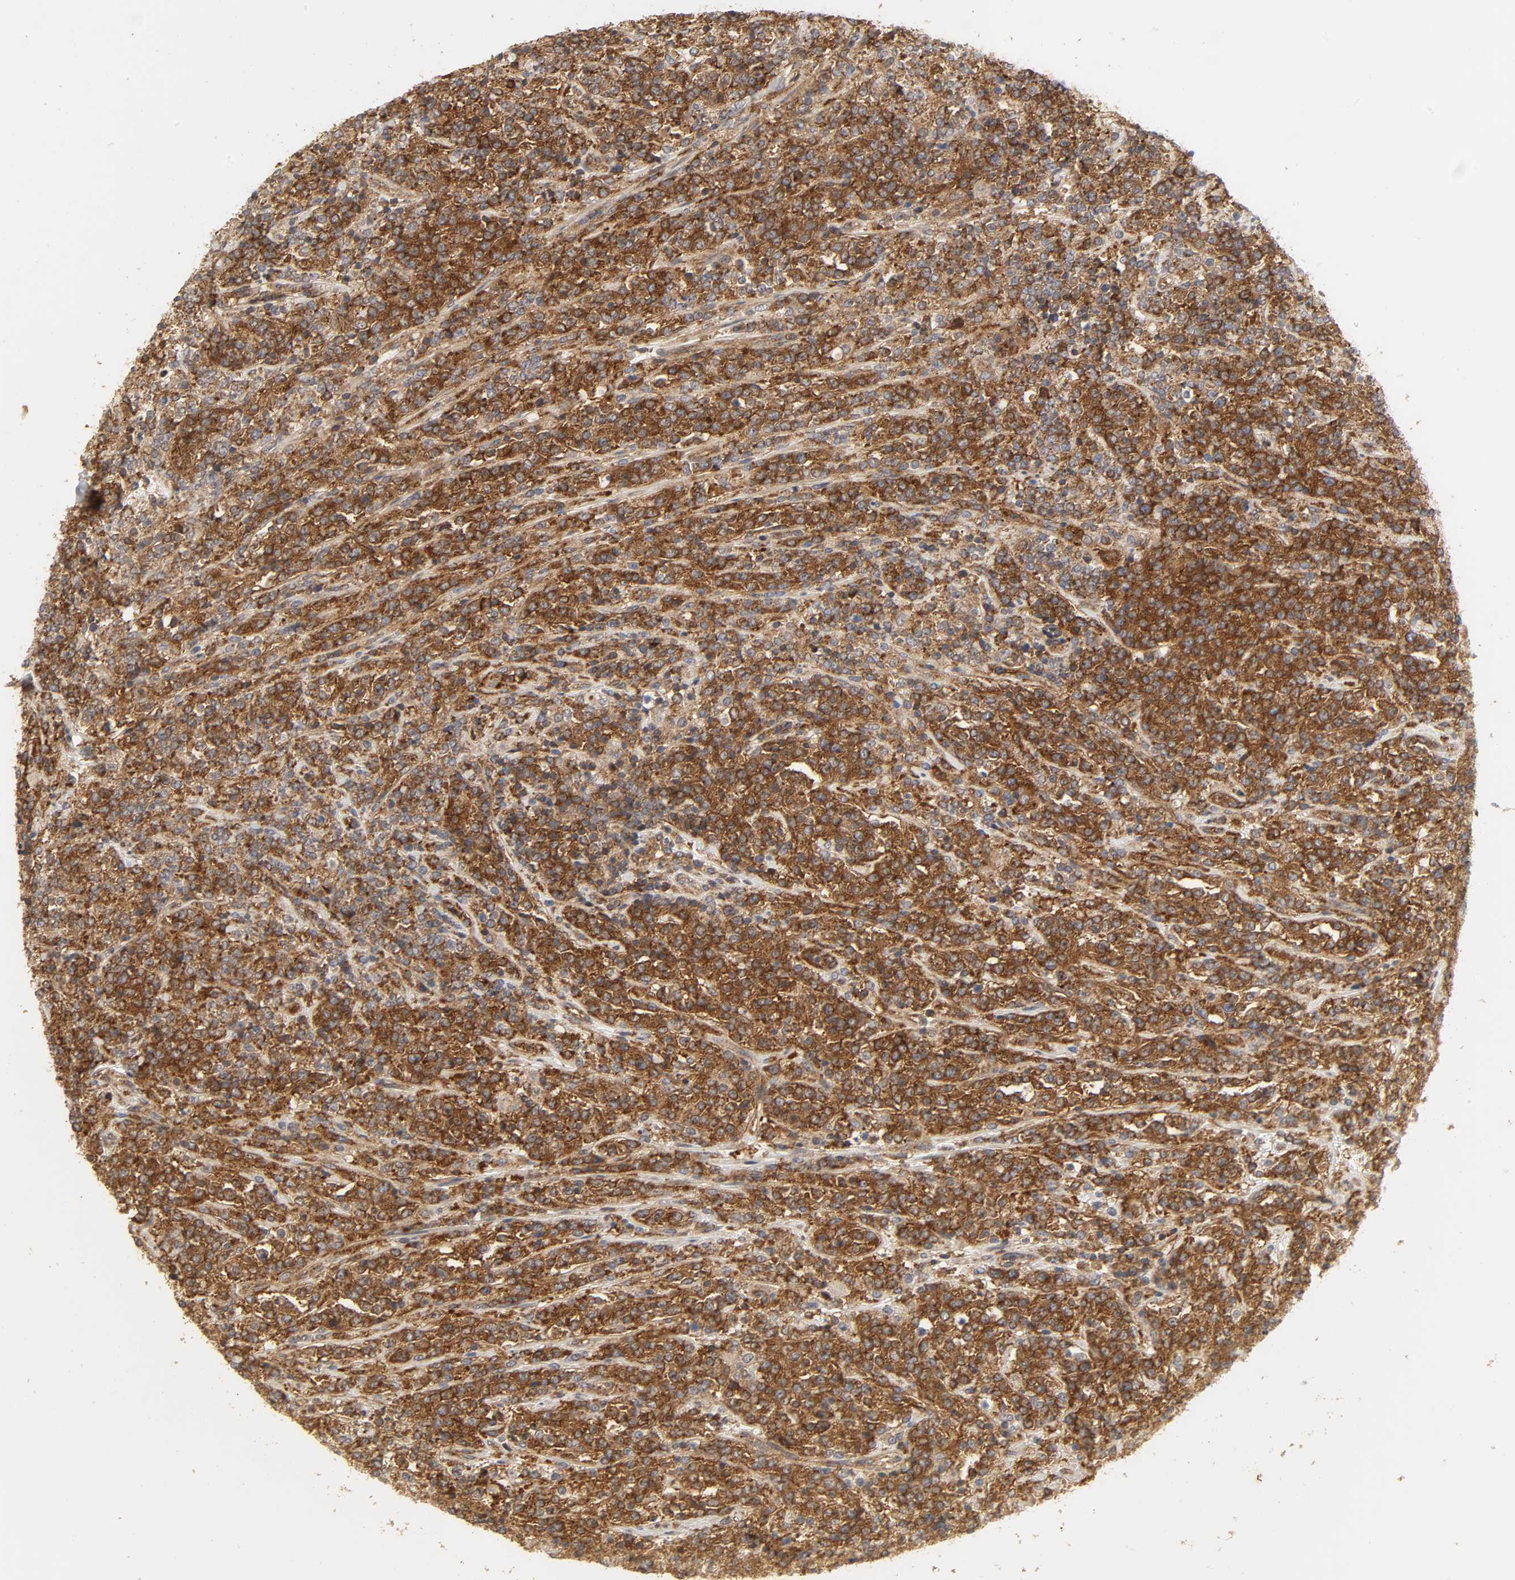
{"staining": {"intensity": "strong", "quantity": ">75%", "location": "cytoplasmic/membranous"}, "tissue": "lymphoma", "cell_type": "Tumor cells", "image_type": "cancer", "snomed": [{"axis": "morphology", "description": "Malignant lymphoma, non-Hodgkin's type, High grade"}, {"axis": "topography", "description": "Soft tissue"}], "caption": "Malignant lymphoma, non-Hodgkin's type (high-grade) tissue reveals strong cytoplasmic/membranous positivity in about >75% of tumor cells, visualized by immunohistochemistry.", "gene": "SH3GLB1", "patient": {"sex": "male", "age": 18}}